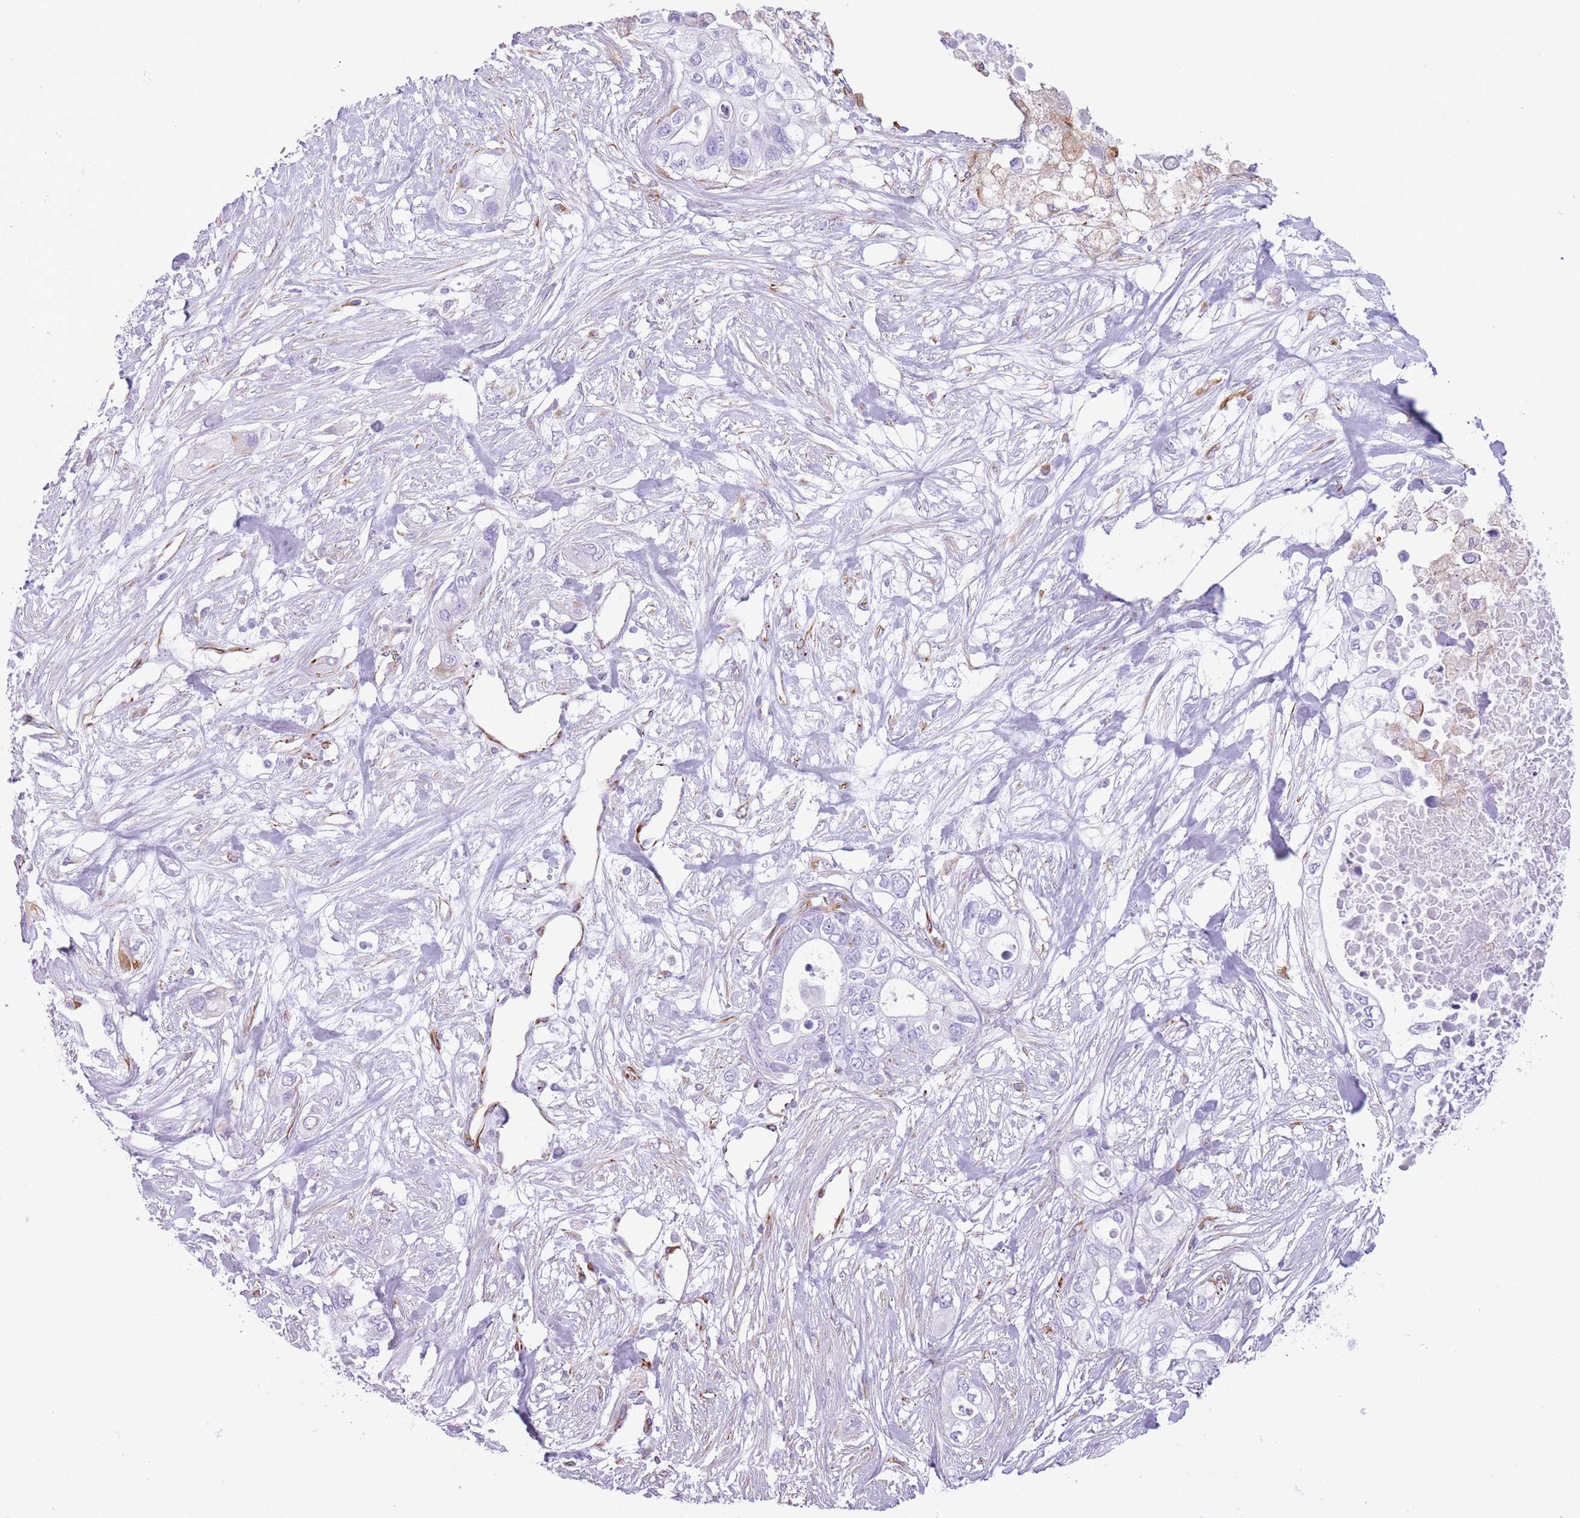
{"staining": {"intensity": "negative", "quantity": "none", "location": "none"}, "tissue": "pancreatic cancer", "cell_type": "Tumor cells", "image_type": "cancer", "snomed": [{"axis": "morphology", "description": "Adenocarcinoma, NOS"}, {"axis": "topography", "description": "Pancreas"}], "caption": "The micrograph displays no staining of tumor cells in pancreatic cancer. (DAB (3,3'-diaminobenzidine) IHC with hematoxylin counter stain).", "gene": "PTCD1", "patient": {"sex": "female", "age": 63}}